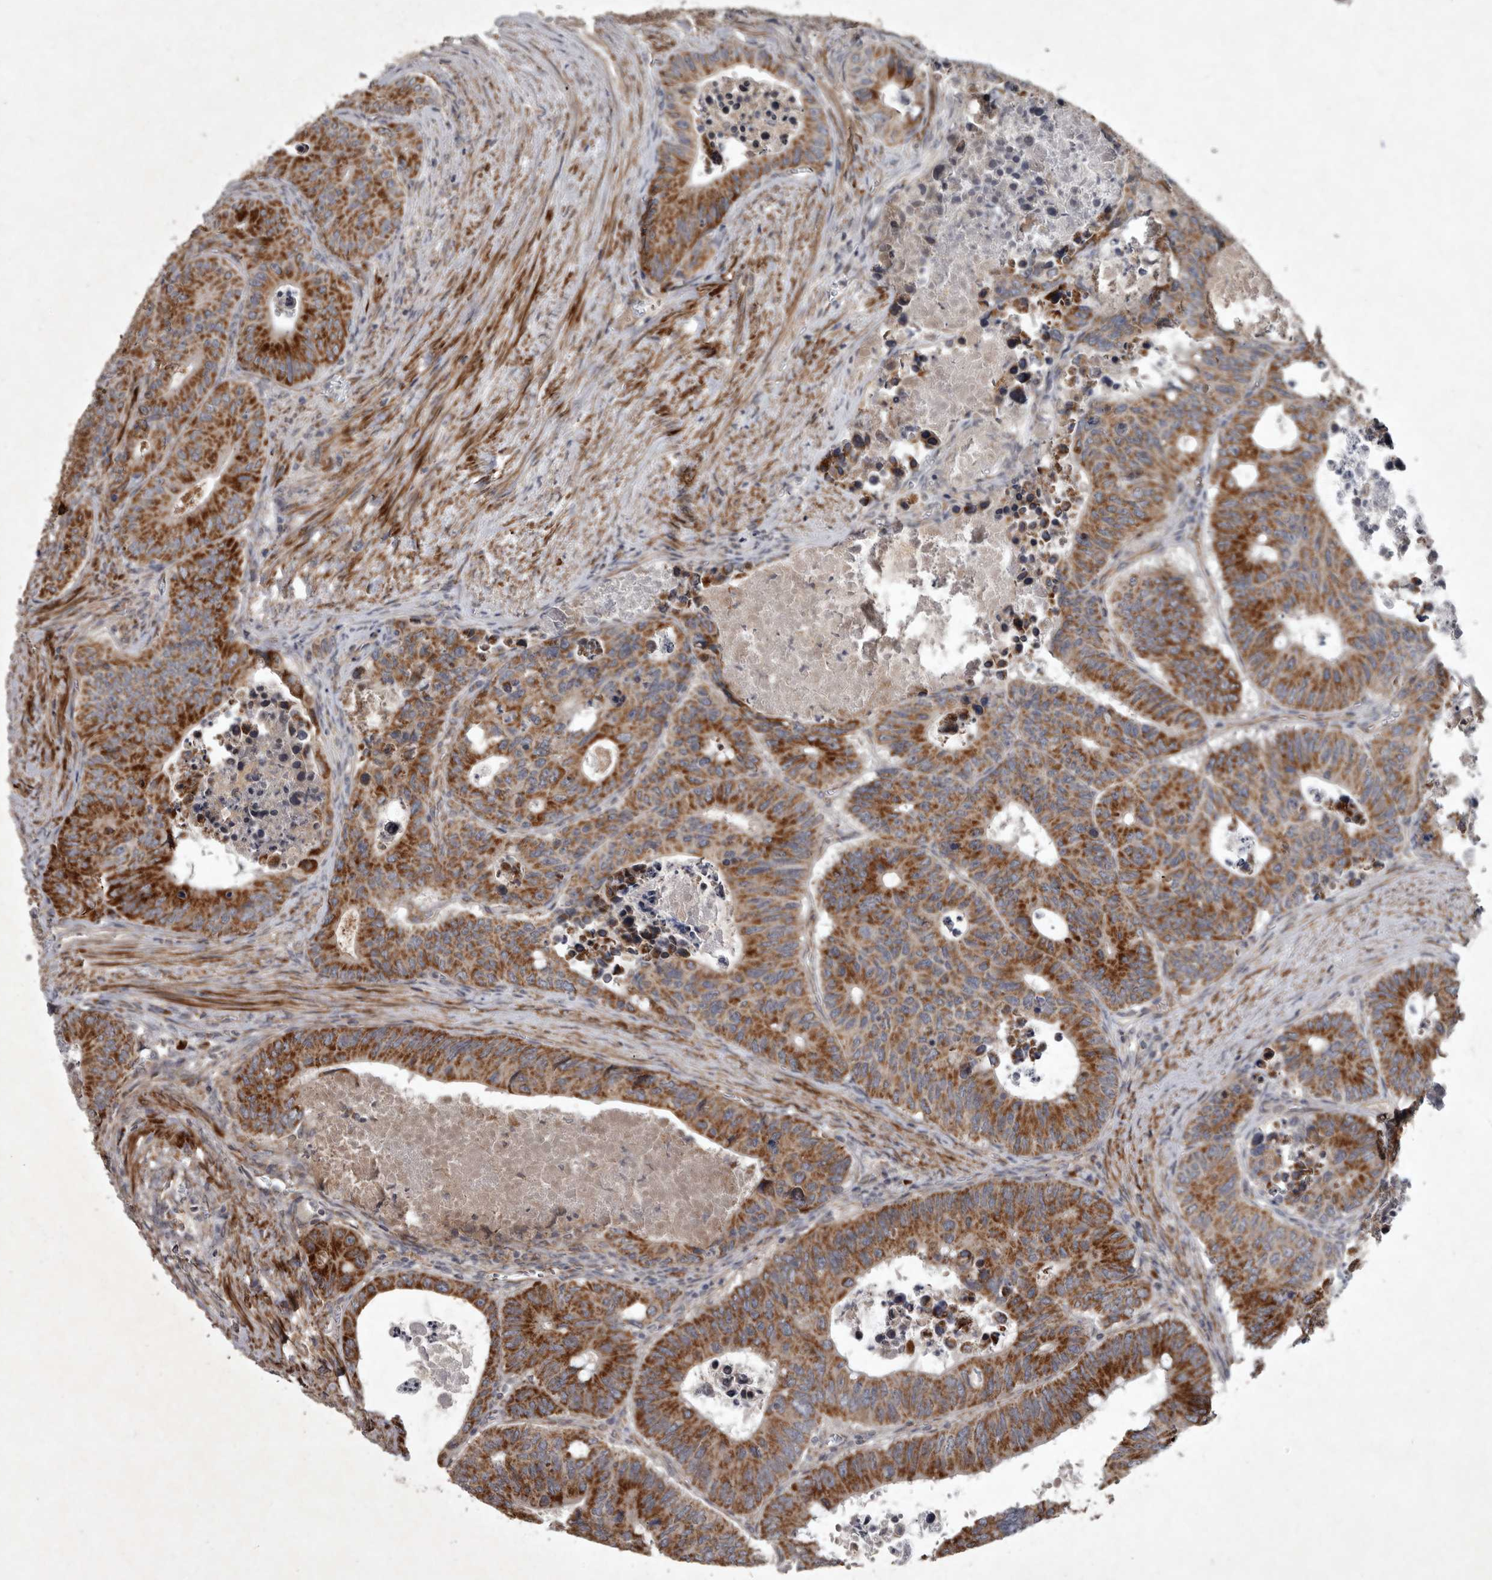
{"staining": {"intensity": "strong", "quantity": ">75%", "location": "cytoplasmic/membranous"}, "tissue": "colorectal cancer", "cell_type": "Tumor cells", "image_type": "cancer", "snomed": [{"axis": "morphology", "description": "Adenocarcinoma, NOS"}, {"axis": "topography", "description": "Colon"}], "caption": "This photomicrograph demonstrates IHC staining of human colorectal cancer (adenocarcinoma), with high strong cytoplasmic/membranous expression in approximately >75% of tumor cells.", "gene": "MRPS15", "patient": {"sex": "male", "age": 87}}